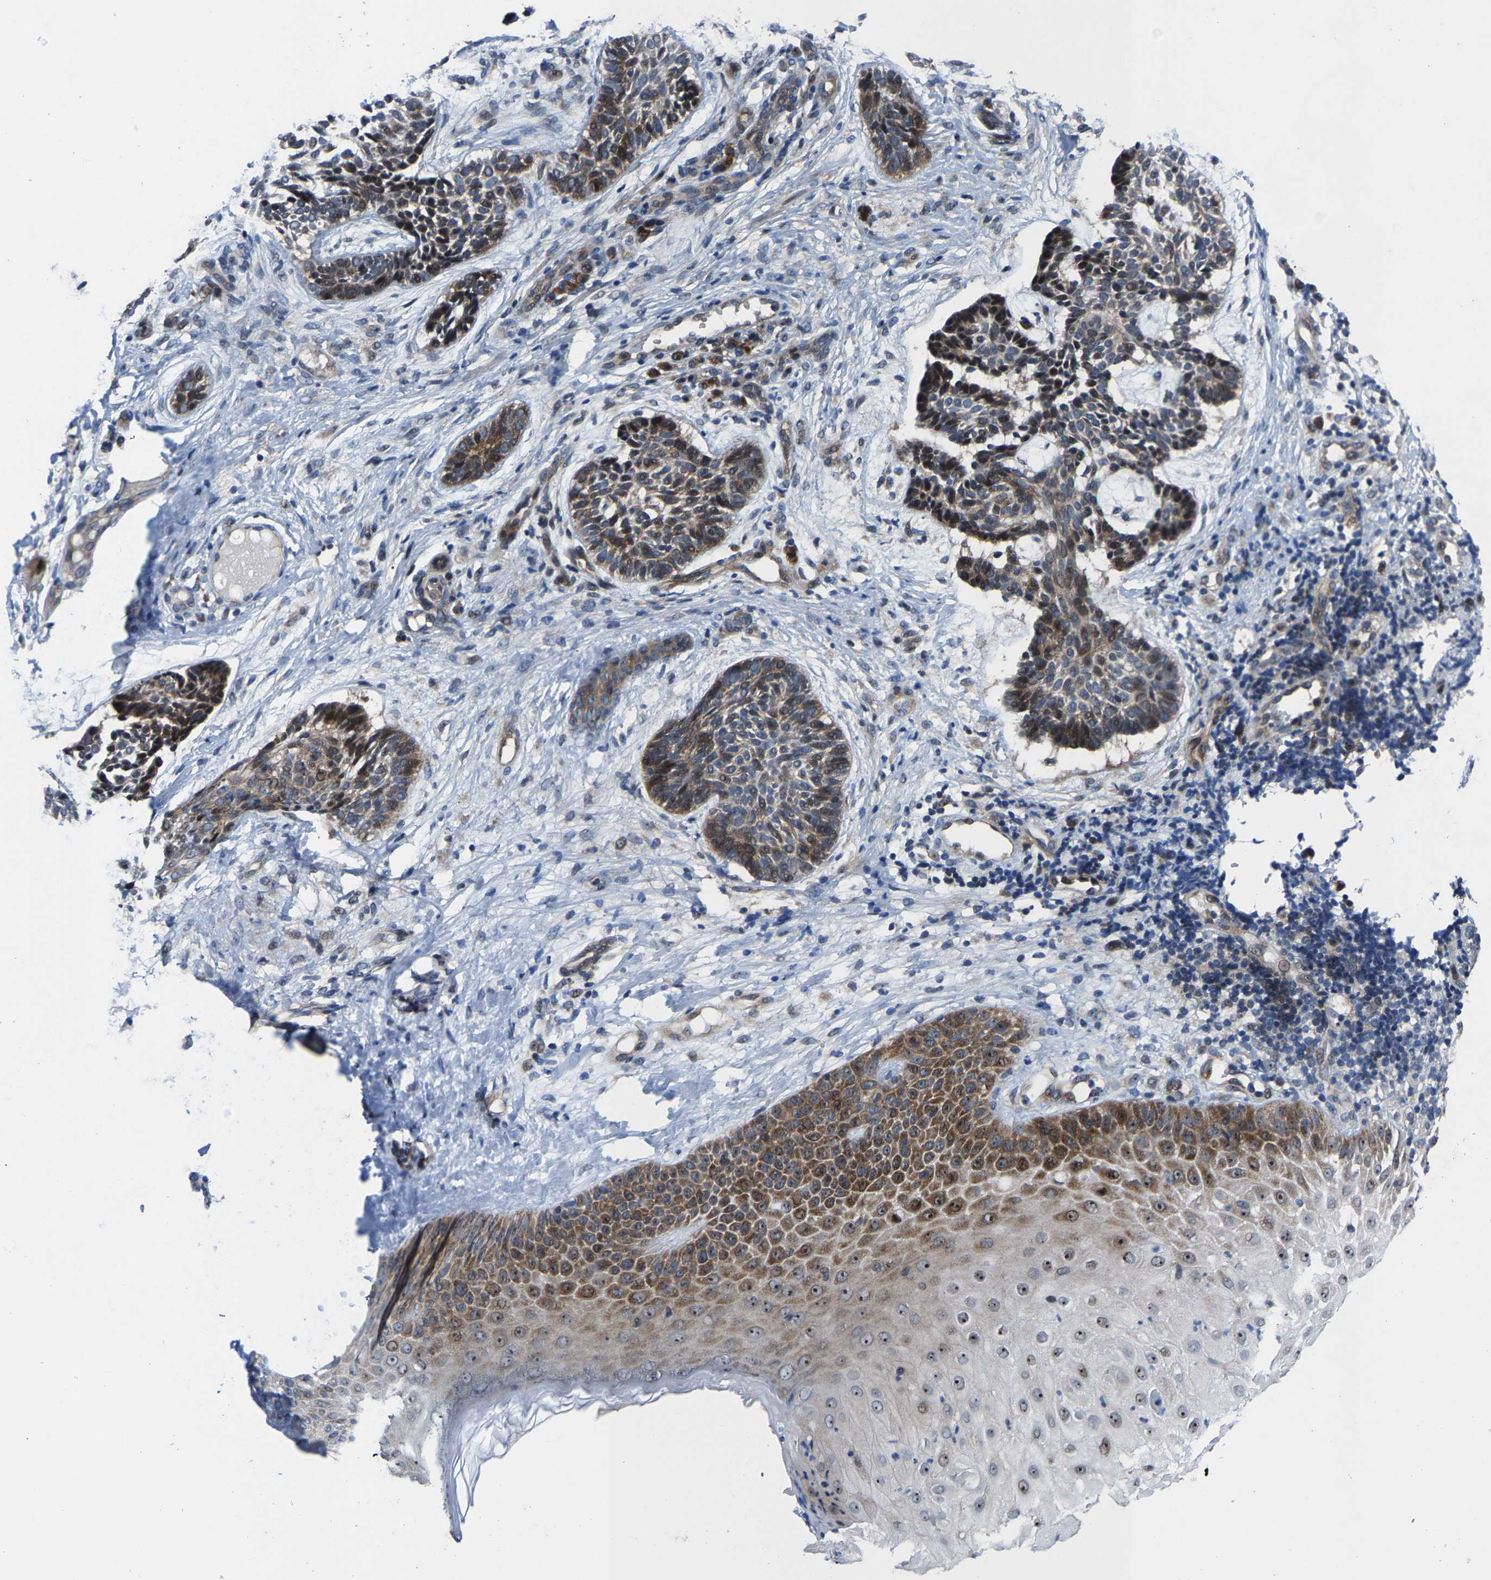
{"staining": {"intensity": "moderate", "quantity": ">75%", "location": "cytoplasmic/membranous"}, "tissue": "skin cancer", "cell_type": "Tumor cells", "image_type": "cancer", "snomed": [{"axis": "morphology", "description": "Normal tissue, NOS"}, {"axis": "morphology", "description": "Basal cell carcinoma"}, {"axis": "topography", "description": "Skin"}], "caption": "Immunohistochemistry (IHC) photomicrograph of neoplastic tissue: basal cell carcinoma (skin) stained using immunohistochemistry (IHC) reveals medium levels of moderate protein expression localized specifically in the cytoplasmic/membranous of tumor cells, appearing as a cytoplasmic/membranous brown color.", "gene": "HAUS6", "patient": {"sex": "male", "age": 63}}